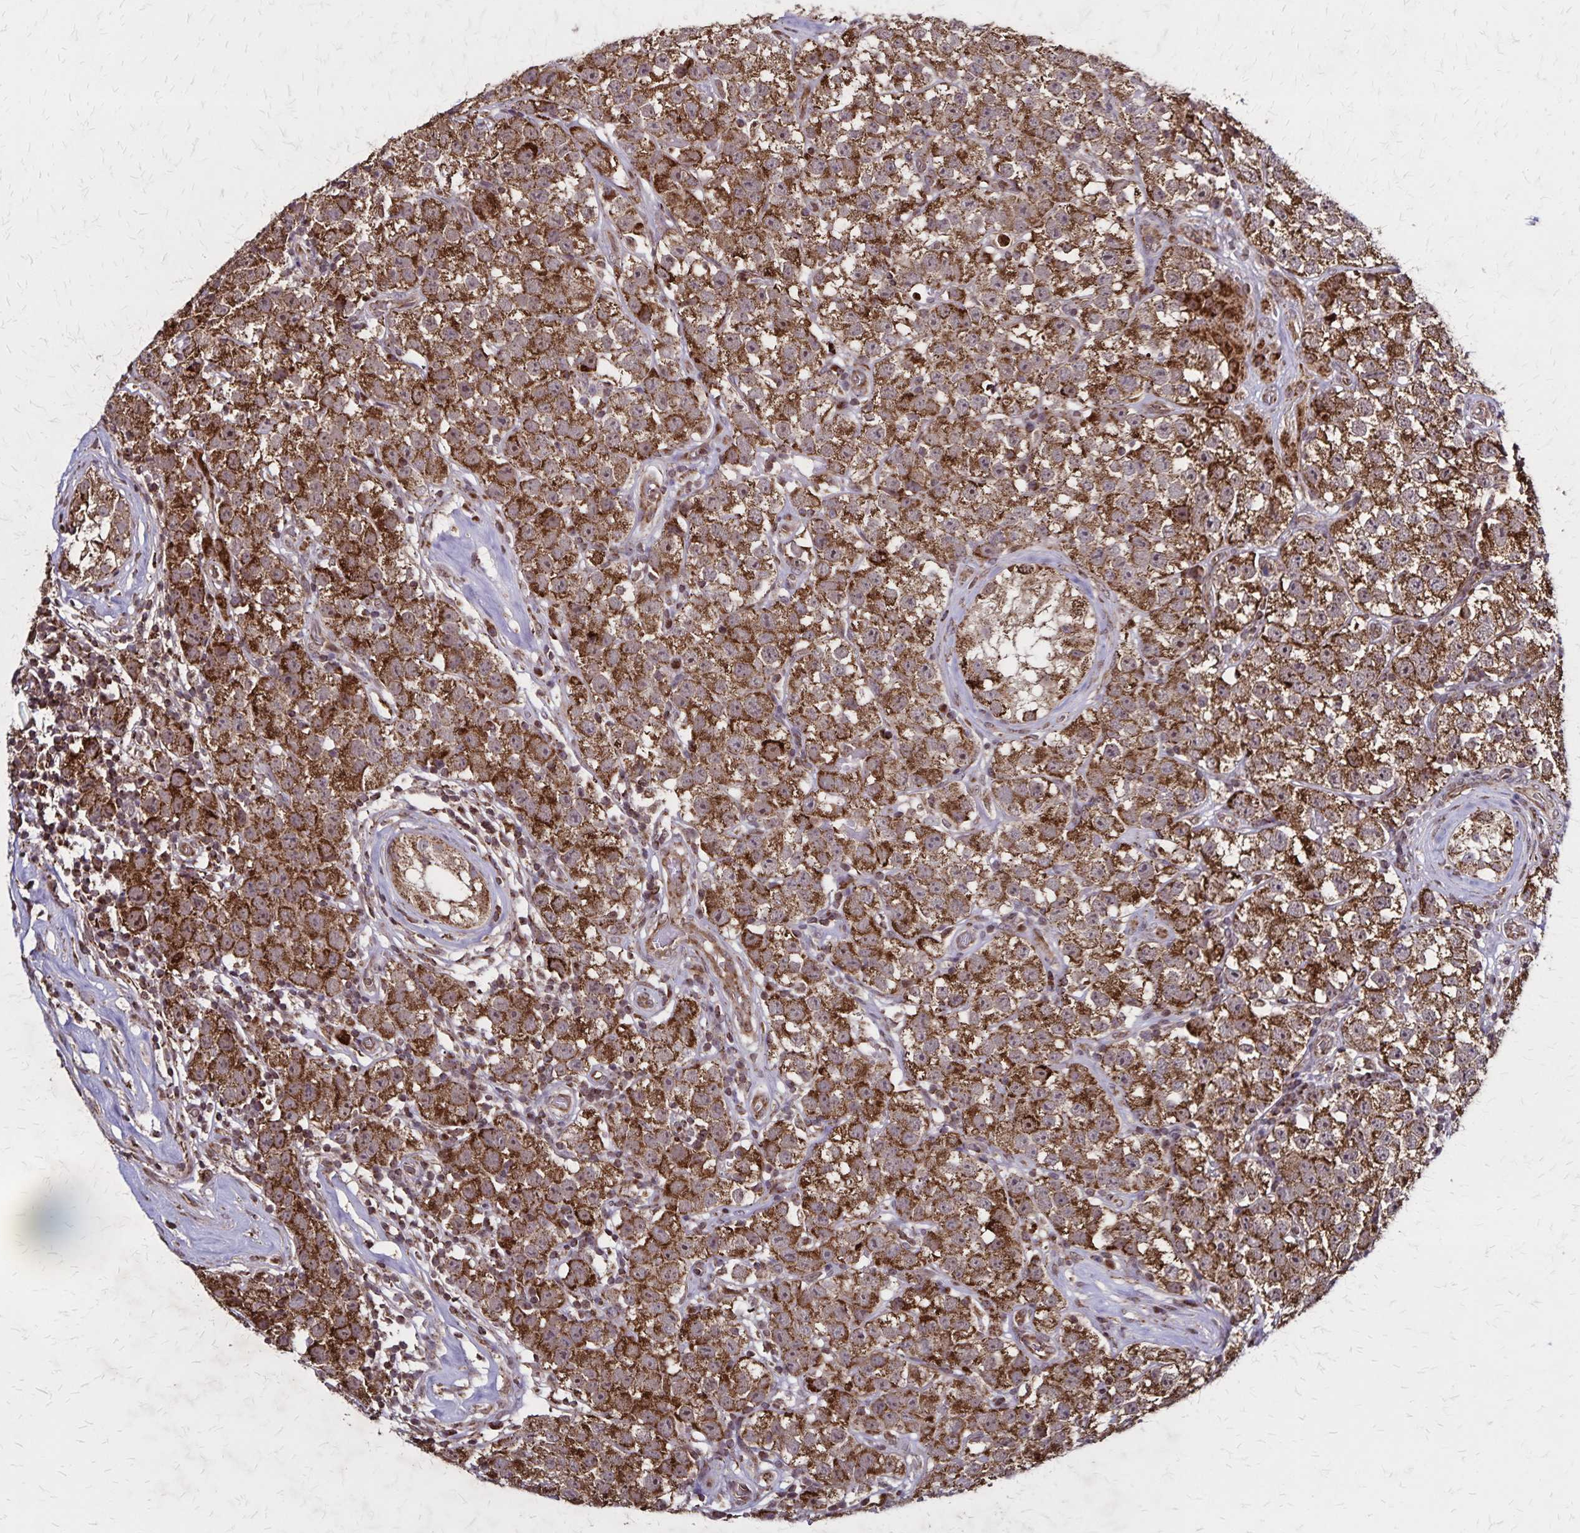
{"staining": {"intensity": "strong", "quantity": ">75%", "location": "cytoplasmic/membranous"}, "tissue": "testis cancer", "cell_type": "Tumor cells", "image_type": "cancer", "snomed": [{"axis": "morphology", "description": "Seminoma, NOS"}, {"axis": "topography", "description": "Testis"}], "caption": "Strong cytoplasmic/membranous staining for a protein is present in about >75% of tumor cells of testis cancer using IHC.", "gene": "NFS1", "patient": {"sex": "male", "age": 34}}